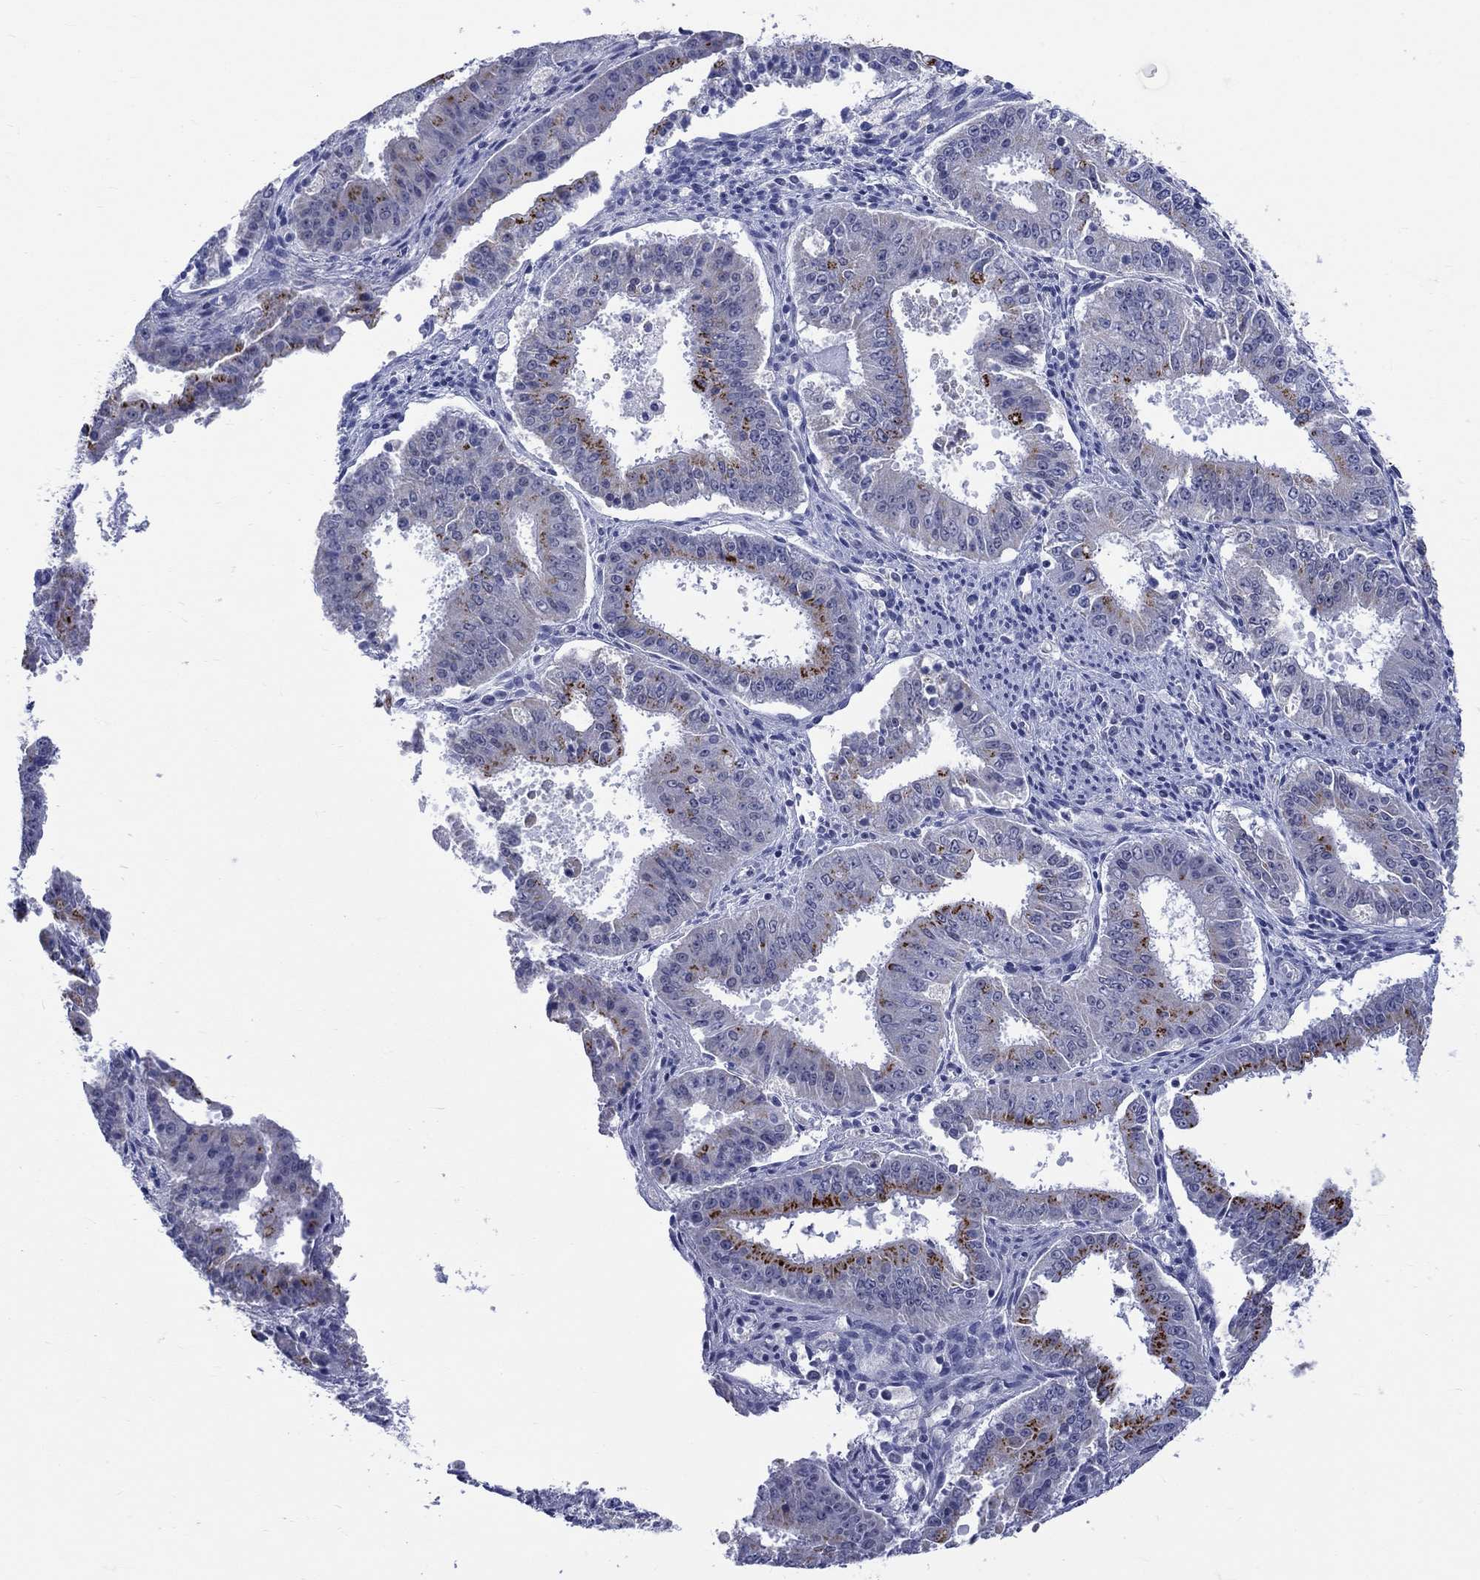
{"staining": {"intensity": "strong", "quantity": "25%-75%", "location": "cytoplasmic/membranous"}, "tissue": "ovarian cancer", "cell_type": "Tumor cells", "image_type": "cancer", "snomed": [{"axis": "morphology", "description": "Carcinoma, endometroid"}, {"axis": "topography", "description": "Ovary"}], "caption": "Strong cytoplasmic/membranous expression for a protein is appreciated in approximately 25%-75% of tumor cells of ovarian cancer (endometroid carcinoma) using immunohistochemistry.", "gene": "ST6GALNAC1", "patient": {"sex": "female", "age": 42}}